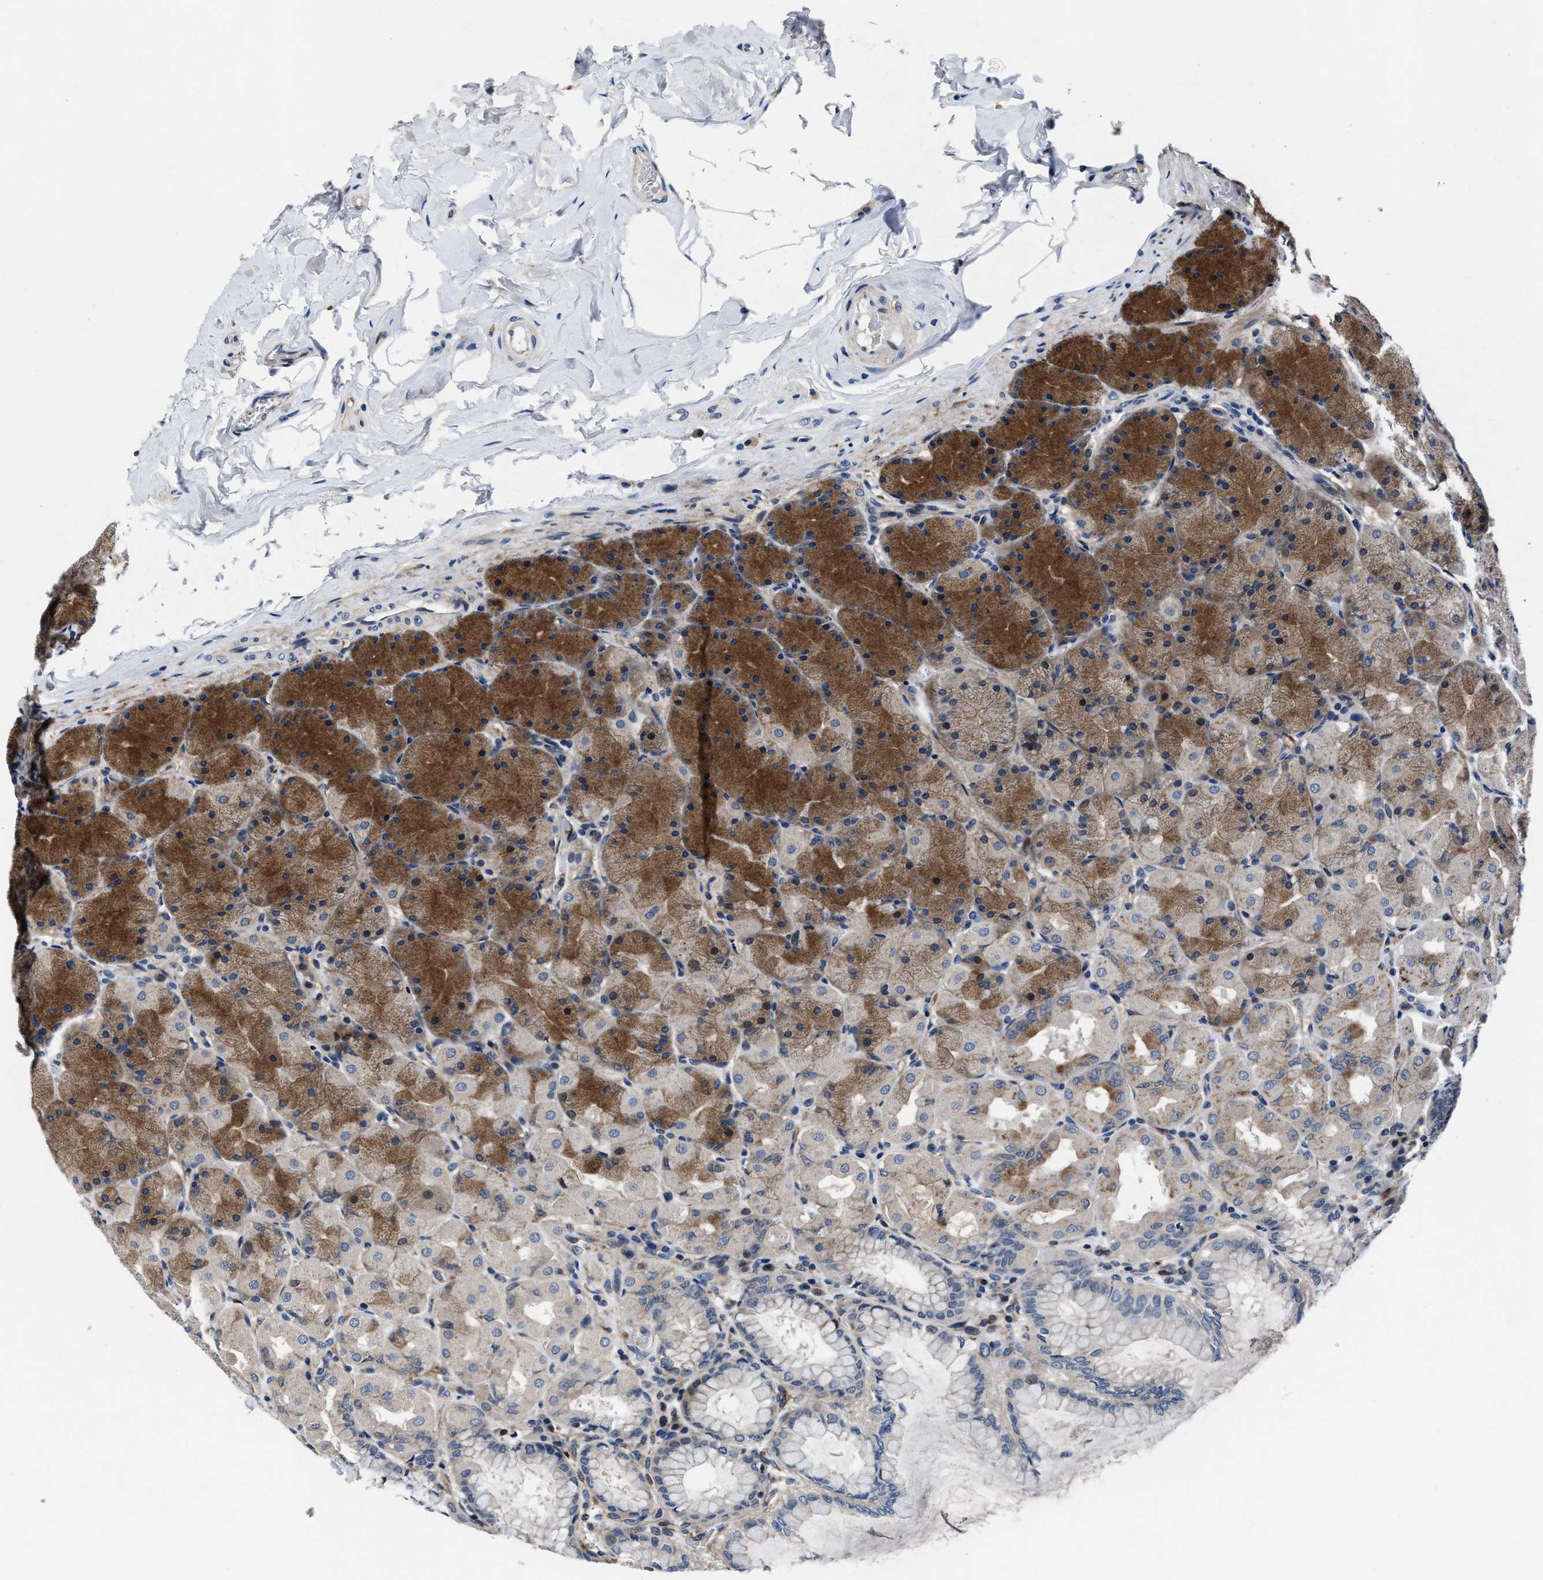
{"staining": {"intensity": "moderate", "quantity": "25%-75%", "location": "cytoplasmic/membranous"}, "tissue": "stomach", "cell_type": "Glandular cells", "image_type": "normal", "snomed": [{"axis": "morphology", "description": "Normal tissue, NOS"}, {"axis": "topography", "description": "Stomach, upper"}], "caption": "A micrograph of stomach stained for a protein demonstrates moderate cytoplasmic/membranous brown staining in glandular cells.", "gene": "C2orf66", "patient": {"sex": "female", "age": 56}}